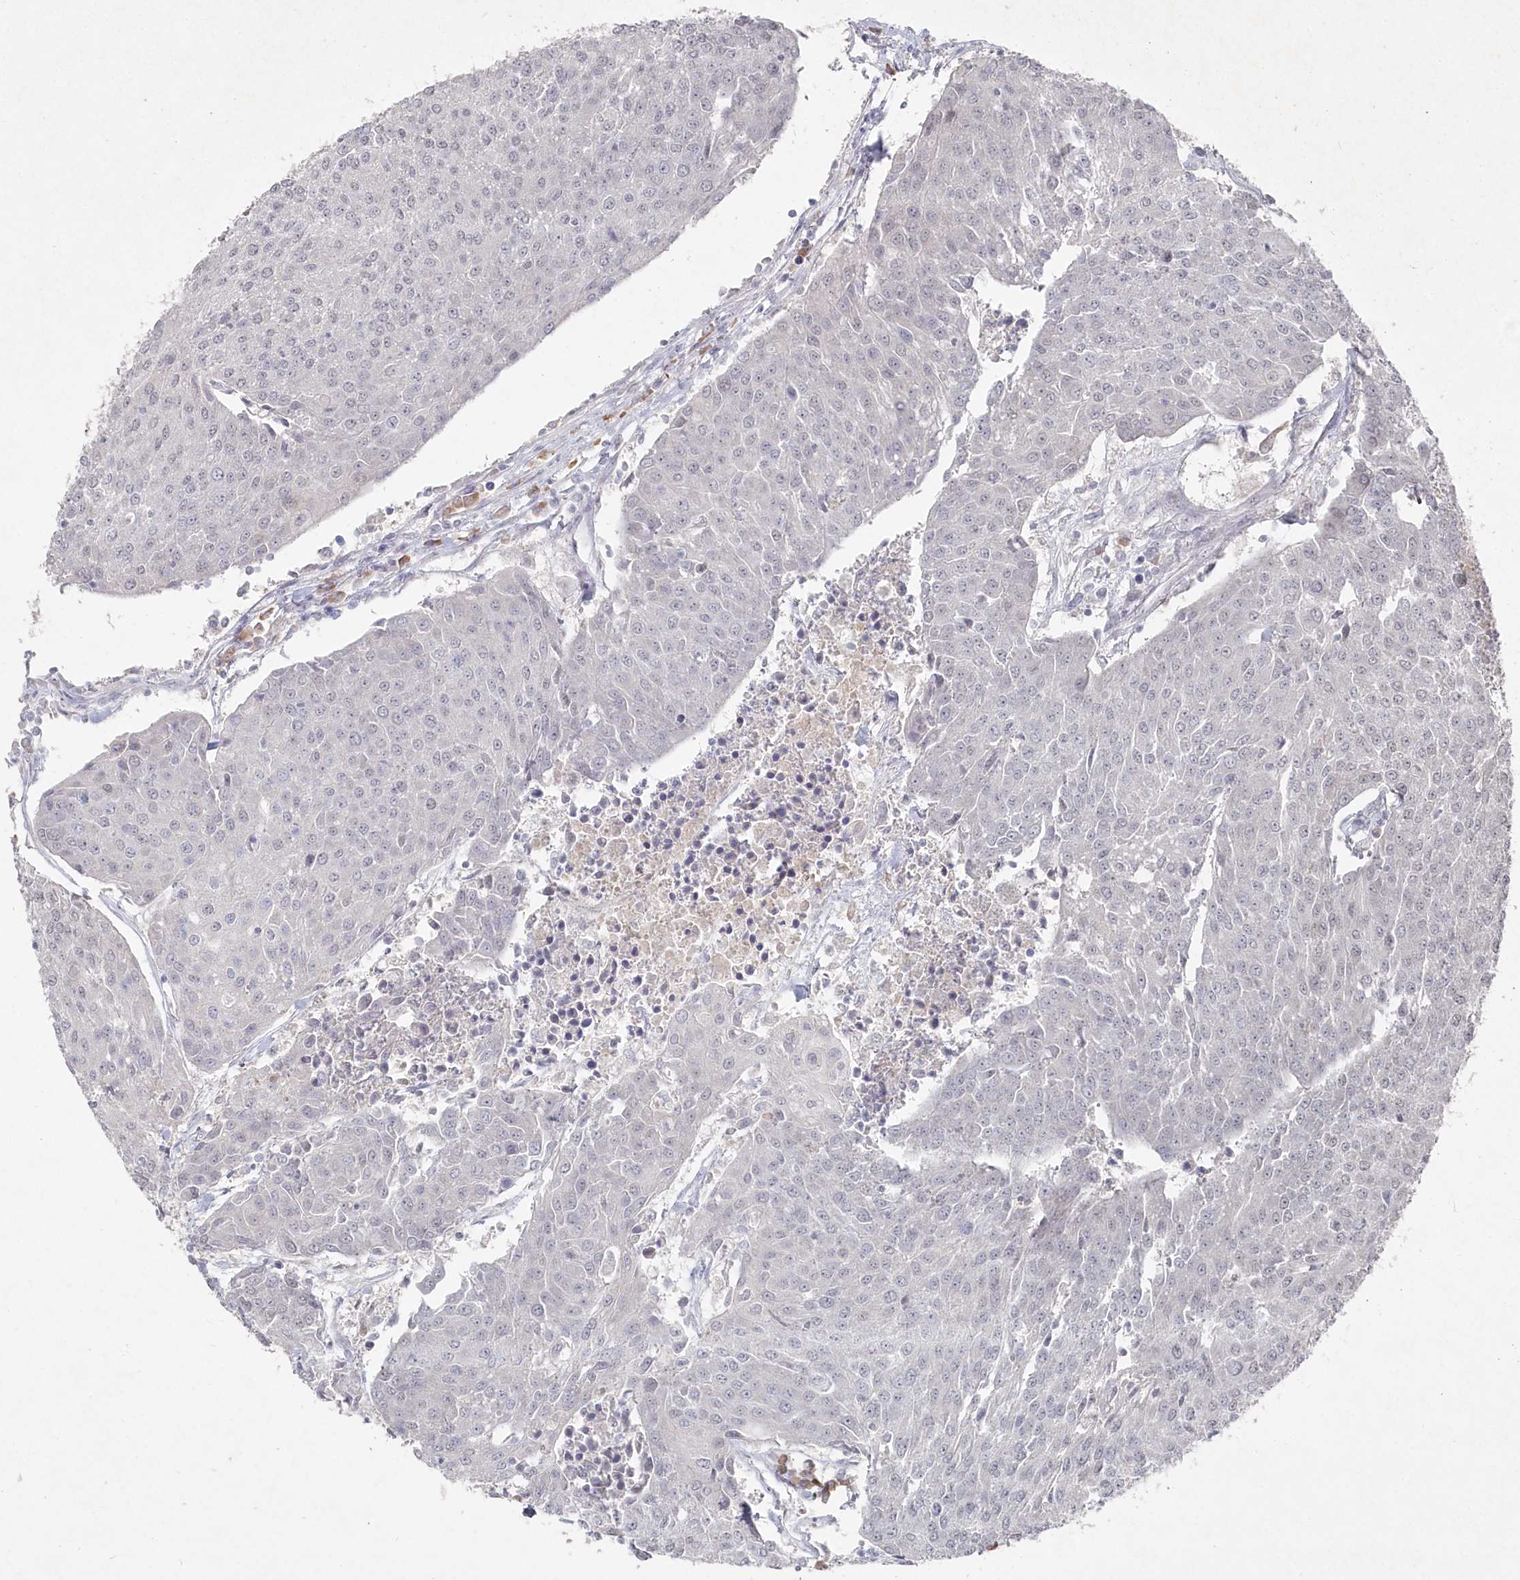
{"staining": {"intensity": "negative", "quantity": "none", "location": "none"}, "tissue": "urothelial cancer", "cell_type": "Tumor cells", "image_type": "cancer", "snomed": [{"axis": "morphology", "description": "Urothelial carcinoma, High grade"}, {"axis": "topography", "description": "Urinary bladder"}], "caption": "Tumor cells show no significant staining in urothelial cancer.", "gene": "TGFBRAP1", "patient": {"sex": "female", "age": 85}}